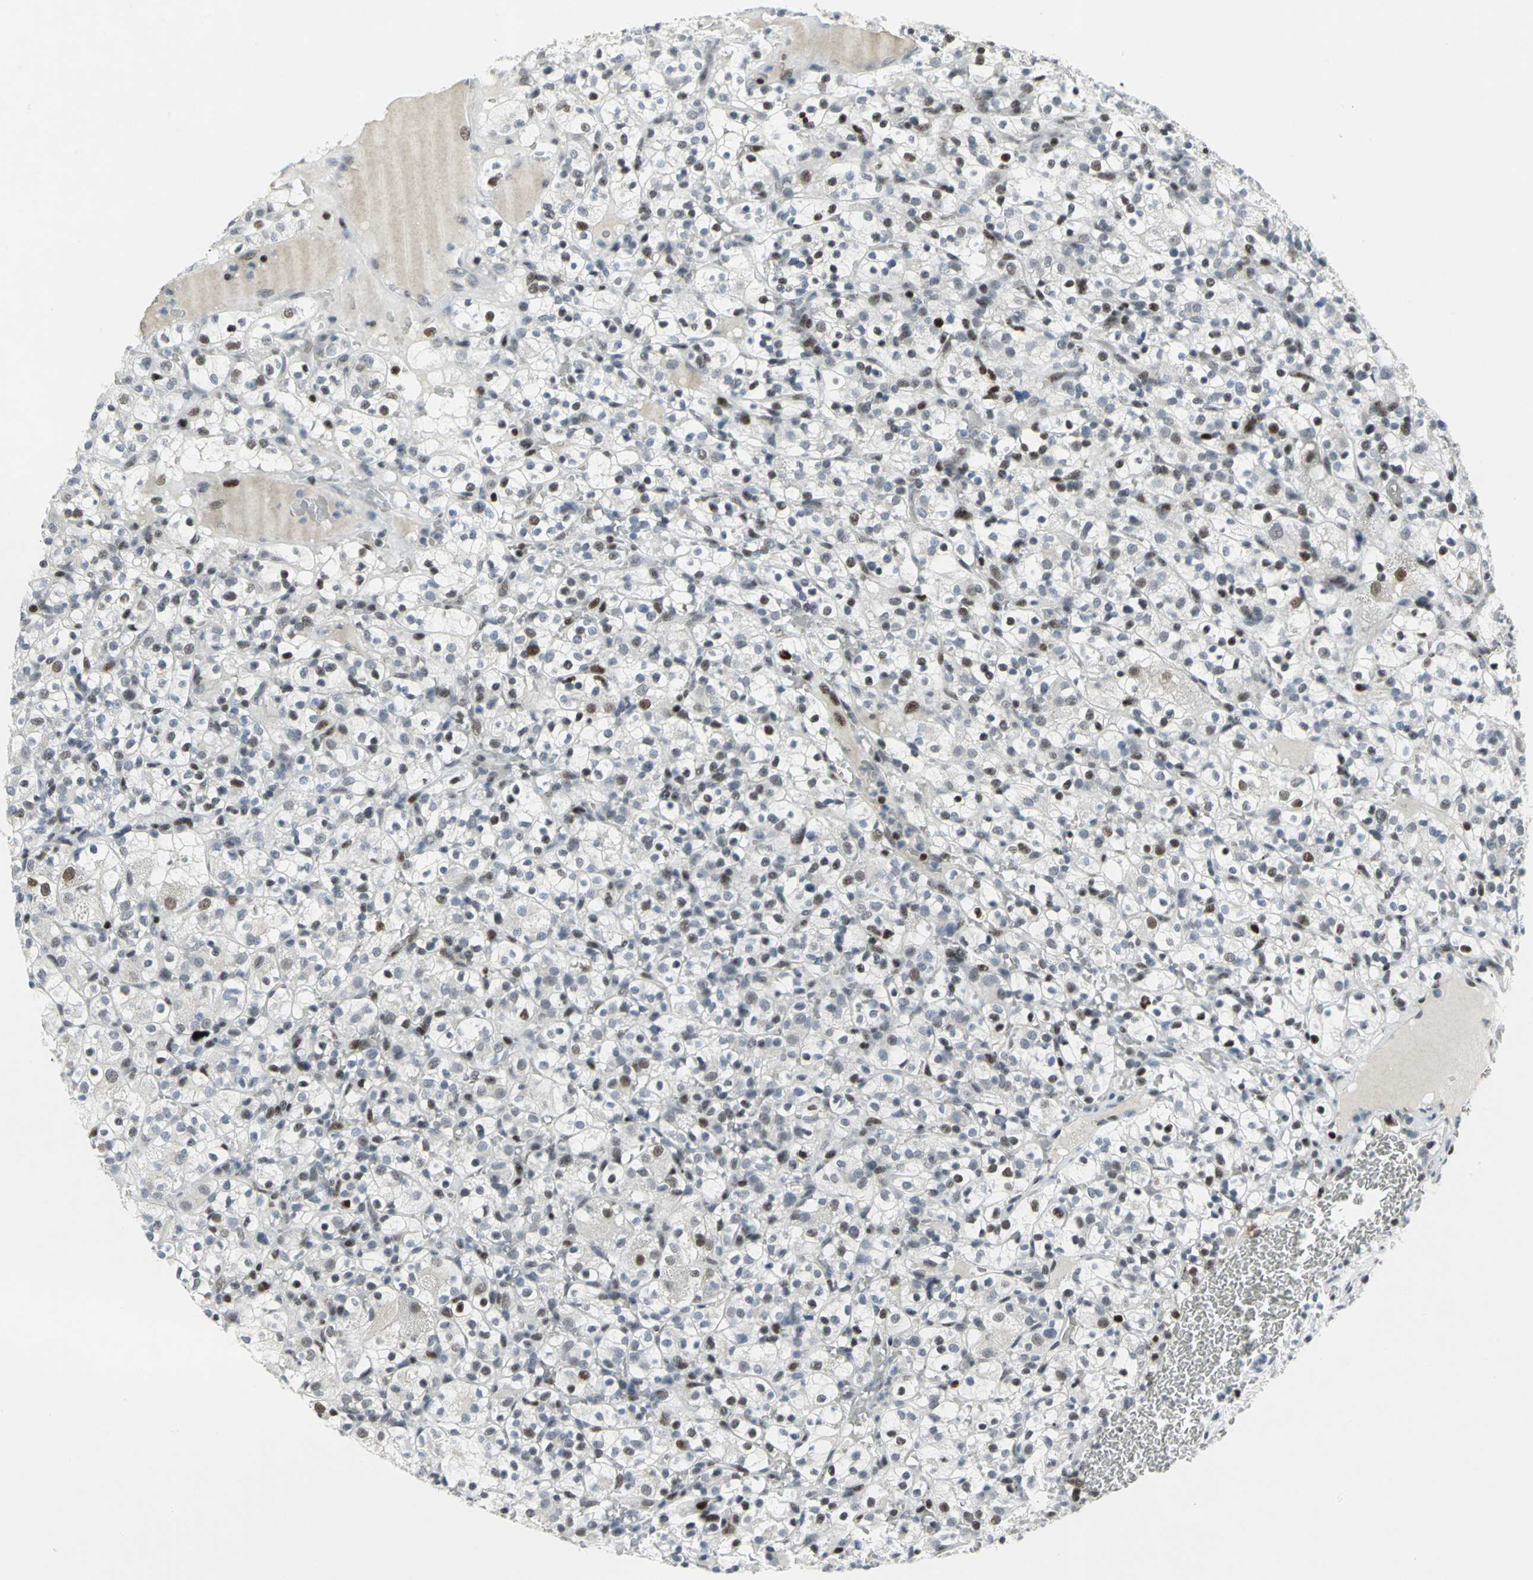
{"staining": {"intensity": "moderate", "quantity": "<25%", "location": "nuclear"}, "tissue": "renal cancer", "cell_type": "Tumor cells", "image_type": "cancer", "snomed": [{"axis": "morphology", "description": "Normal tissue, NOS"}, {"axis": "morphology", "description": "Adenocarcinoma, NOS"}, {"axis": "topography", "description": "Kidney"}], "caption": "There is low levels of moderate nuclear expression in tumor cells of renal adenocarcinoma, as demonstrated by immunohistochemical staining (brown color).", "gene": "RPA1", "patient": {"sex": "female", "age": 72}}